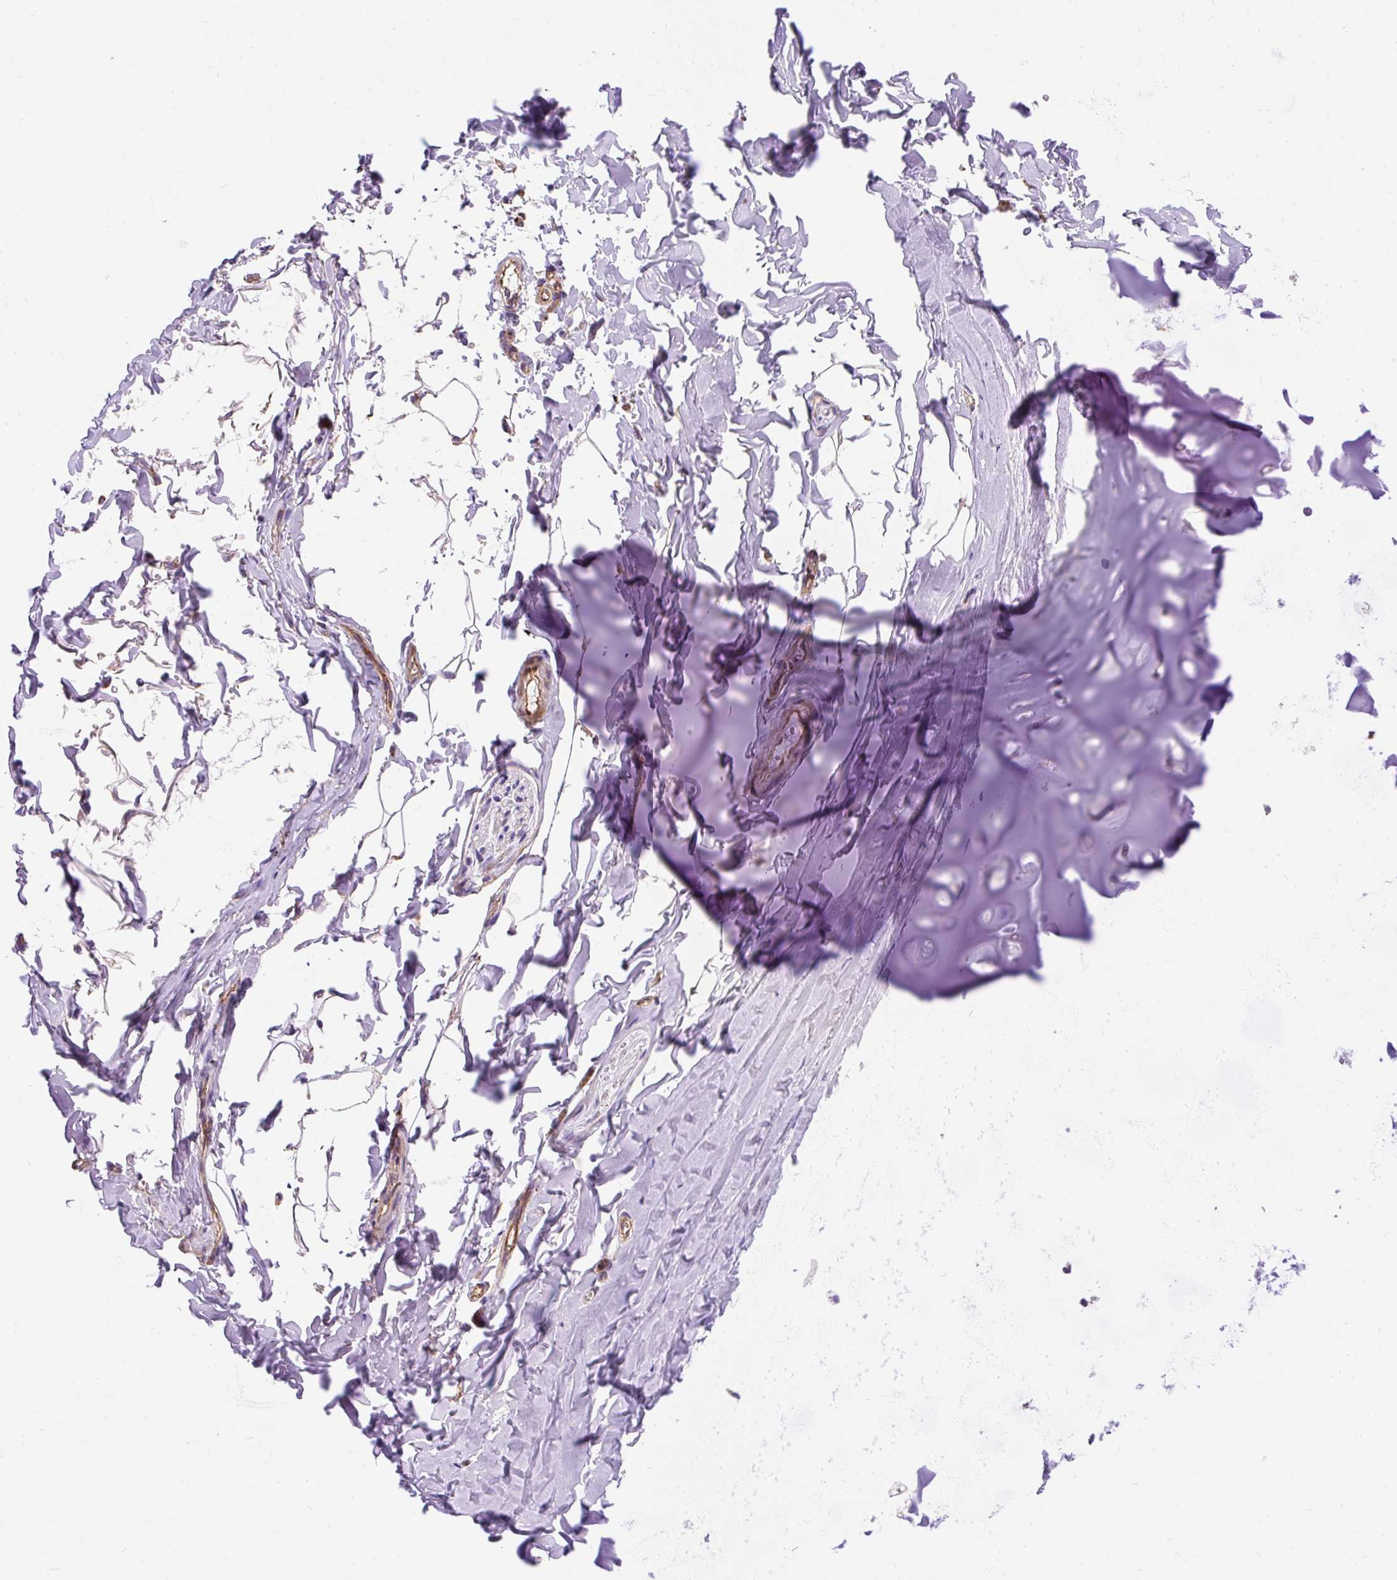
{"staining": {"intensity": "weak", "quantity": "25%-75%", "location": "cytoplasmic/membranous"}, "tissue": "adipose tissue", "cell_type": "Adipocytes", "image_type": "normal", "snomed": [{"axis": "morphology", "description": "Normal tissue, NOS"}, {"axis": "topography", "description": "Cartilage tissue"}, {"axis": "topography", "description": "Bronchus"}, {"axis": "topography", "description": "Peripheral nerve tissue"}], "caption": "Brown immunohistochemical staining in benign human adipose tissue reveals weak cytoplasmic/membranous expression in about 25%-75% of adipocytes.", "gene": "CEP290", "patient": {"sex": "female", "age": 59}}